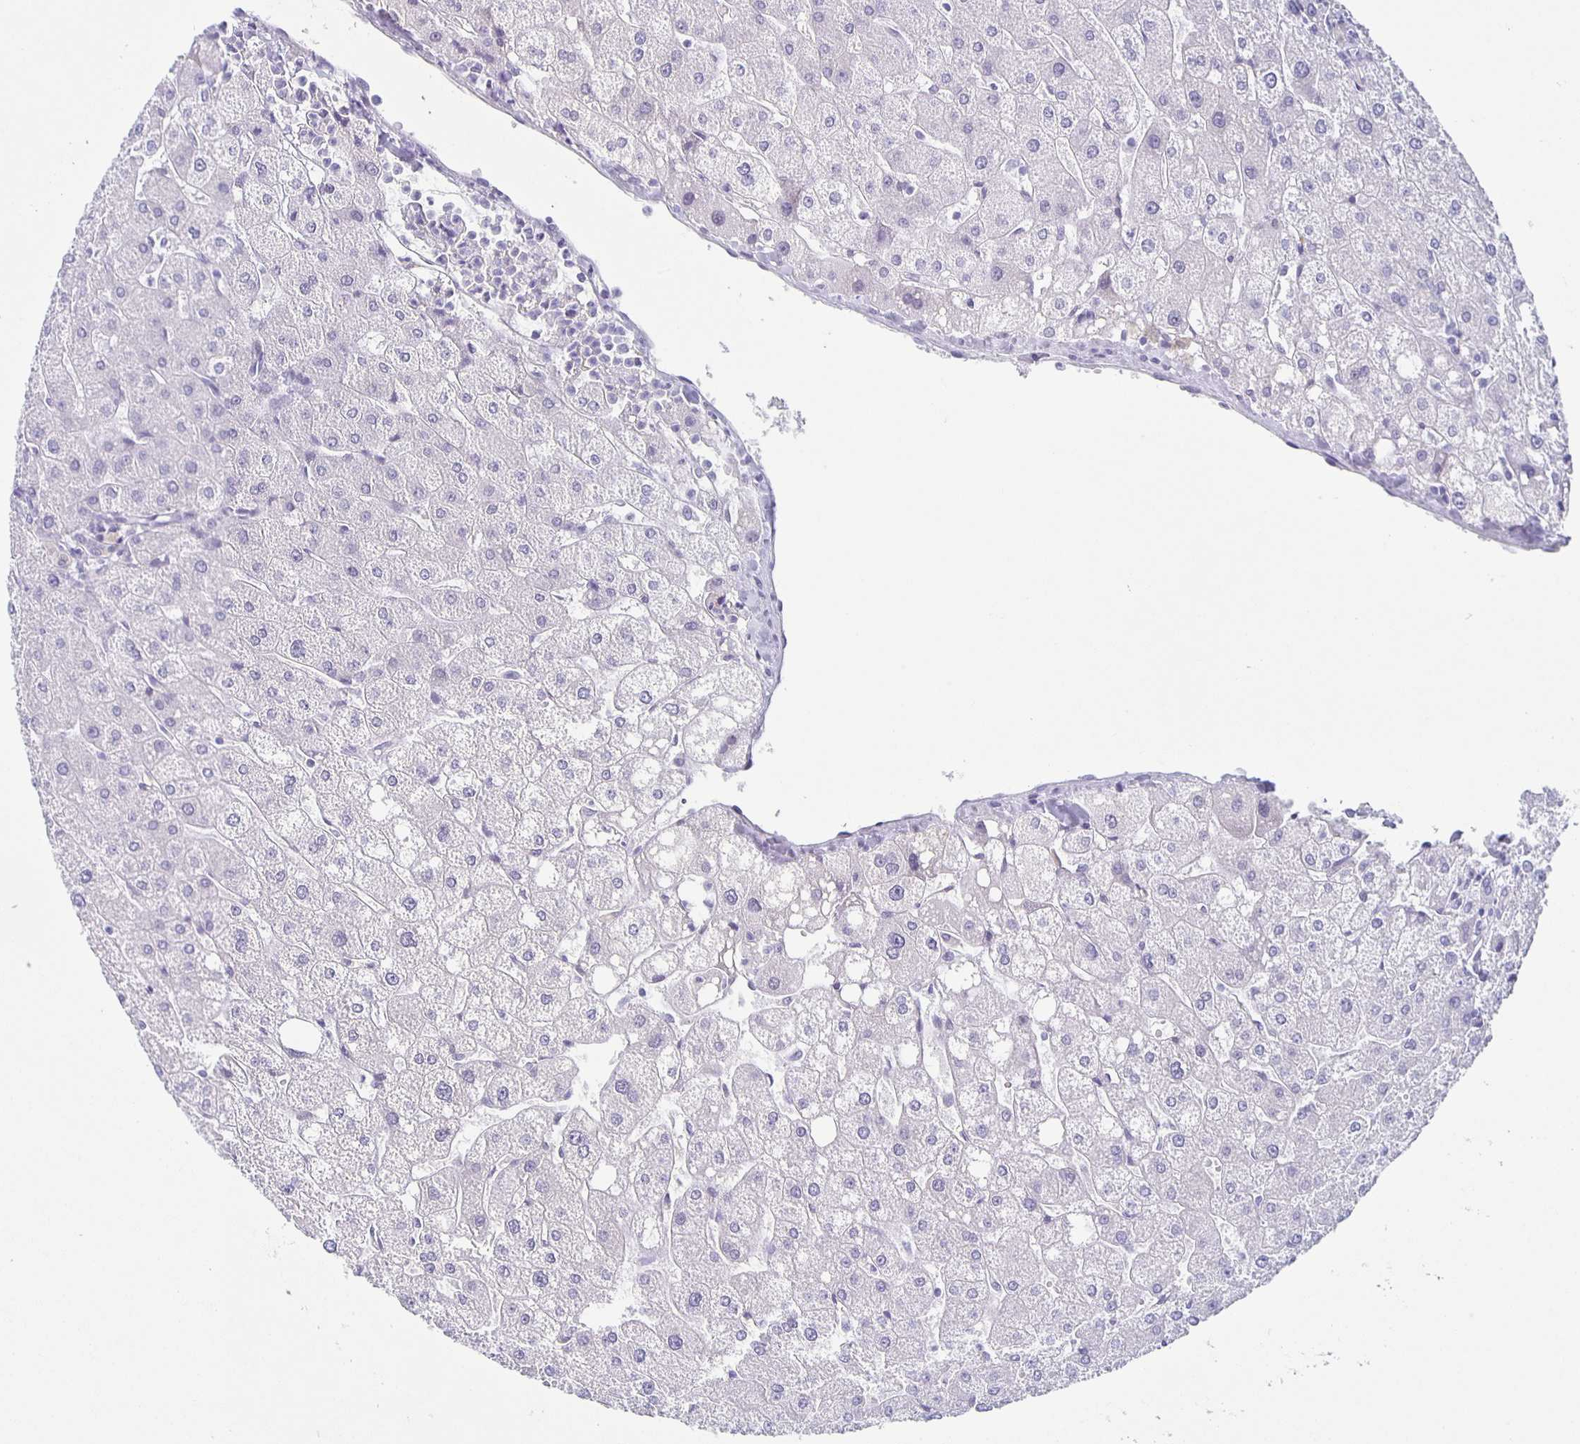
{"staining": {"intensity": "negative", "quantity": "none", "location": "none"}, "tissue": "liver", "cell_type": "Cholangiocytes", "image_type": "normal", "snomed": [{"axis": "morphology", "description": "Normal tissue, NOS"}, {"axis": "topography", "description": "Liver"}], "caption": "Micrograph shows no significant protein positivity in cholangiocytes of unremarkable liver. Brightfield microscopy of immunohistochemistry (IHC) stained with DAB (brown) and hematoxylin (blue), captured at high magnification.", "gene": "TPPP", "patient": {"sex": "male", "age": 67}}